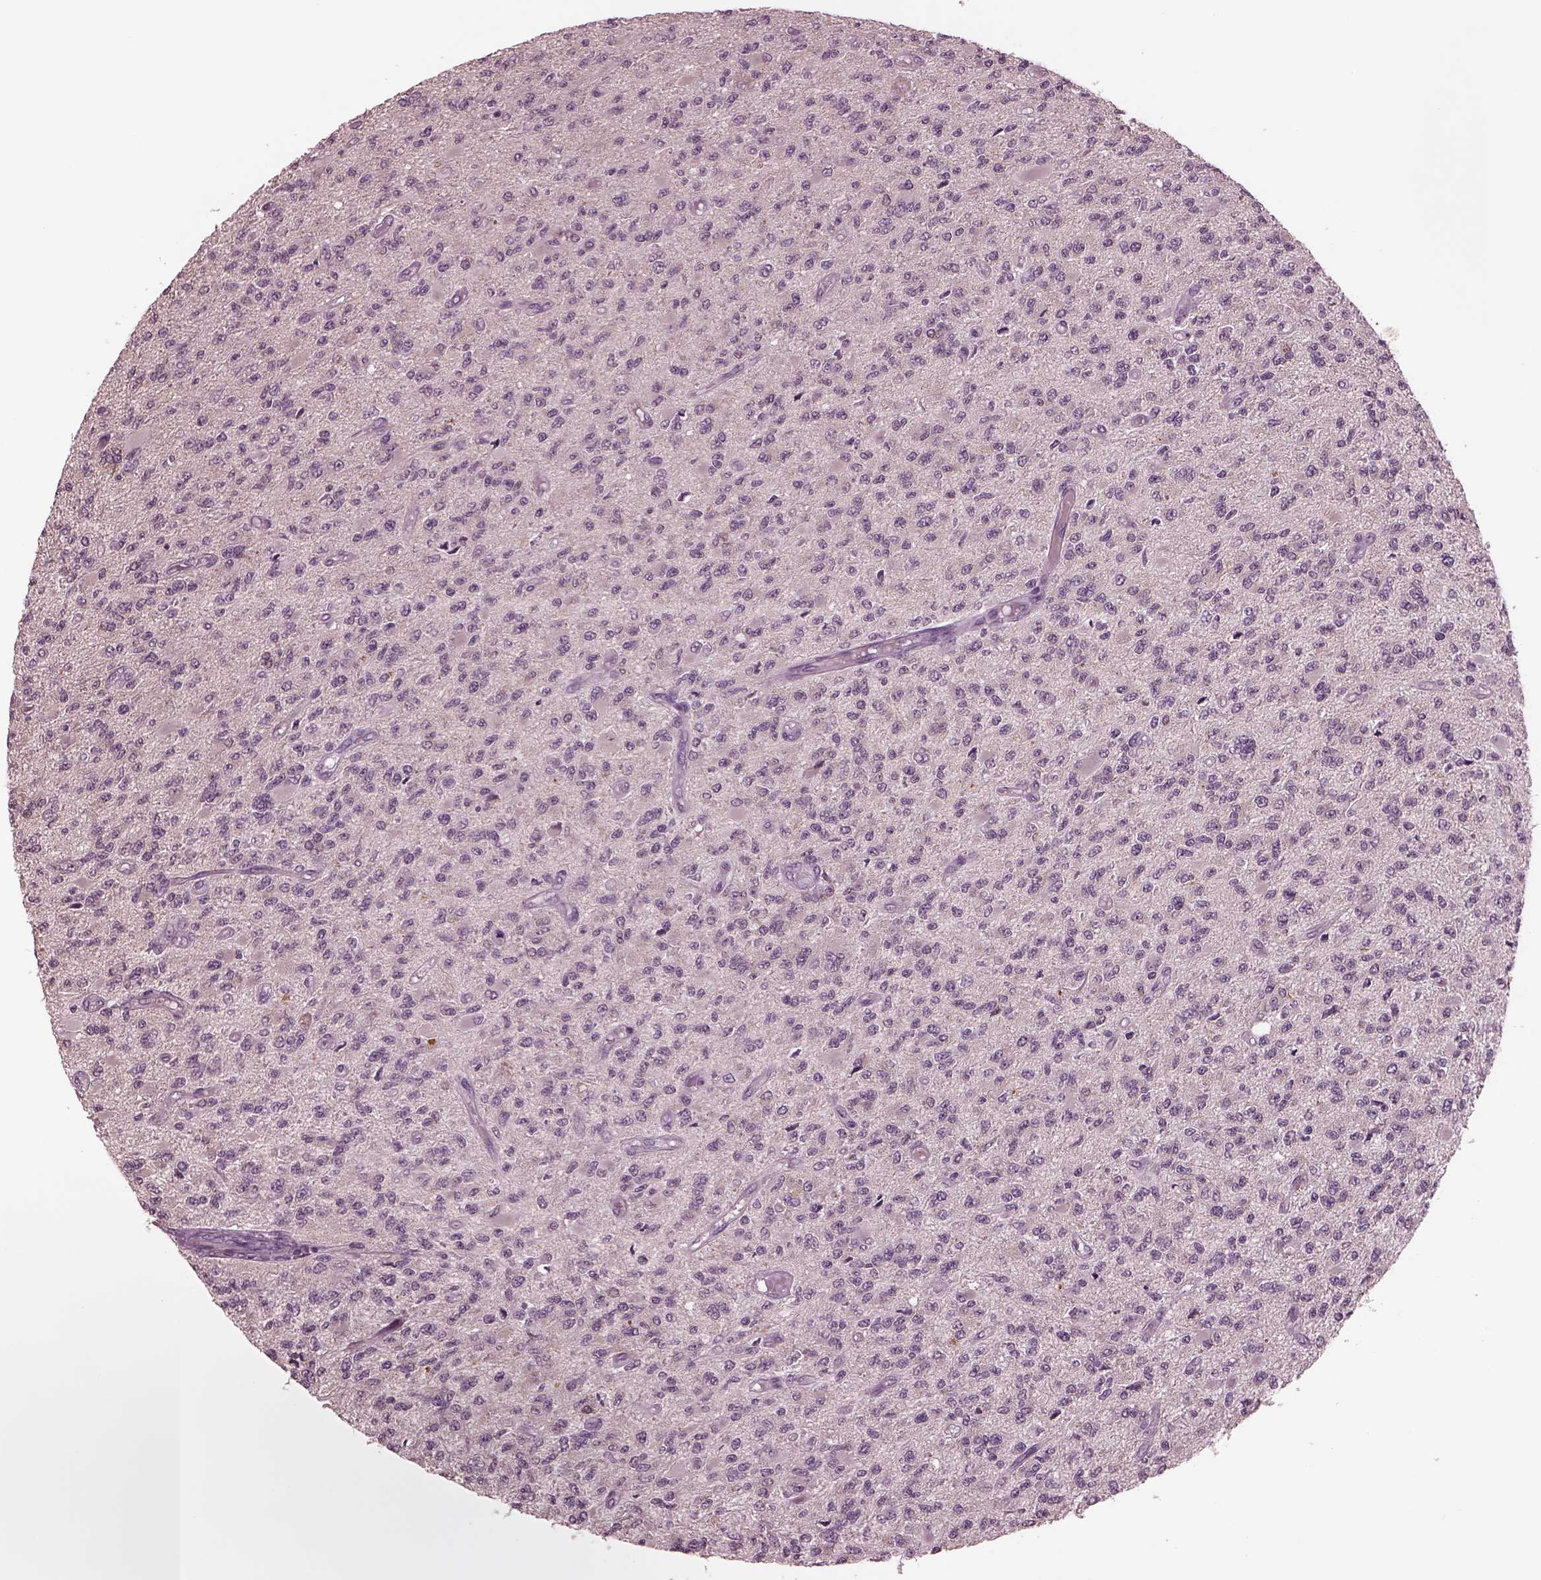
{"staining": {"intensity": "negative", "quantity": "none", "location": "none"}, "tissue": "glioma", "cell_type": "Tumor cells", "image_type": "cancer", "snomed": [{"axis": "morphology", "description": "Glioma, malignant, High grade"}, {"axis": "topography", "description": "Brain"}], "caption": "Immunohistochemistry histopathology image of glioma stained for a protein (brown), which shows no expression in tumor cells.", "gene": "CLCN4", "patient": {"sex": "female", "age": 63}}